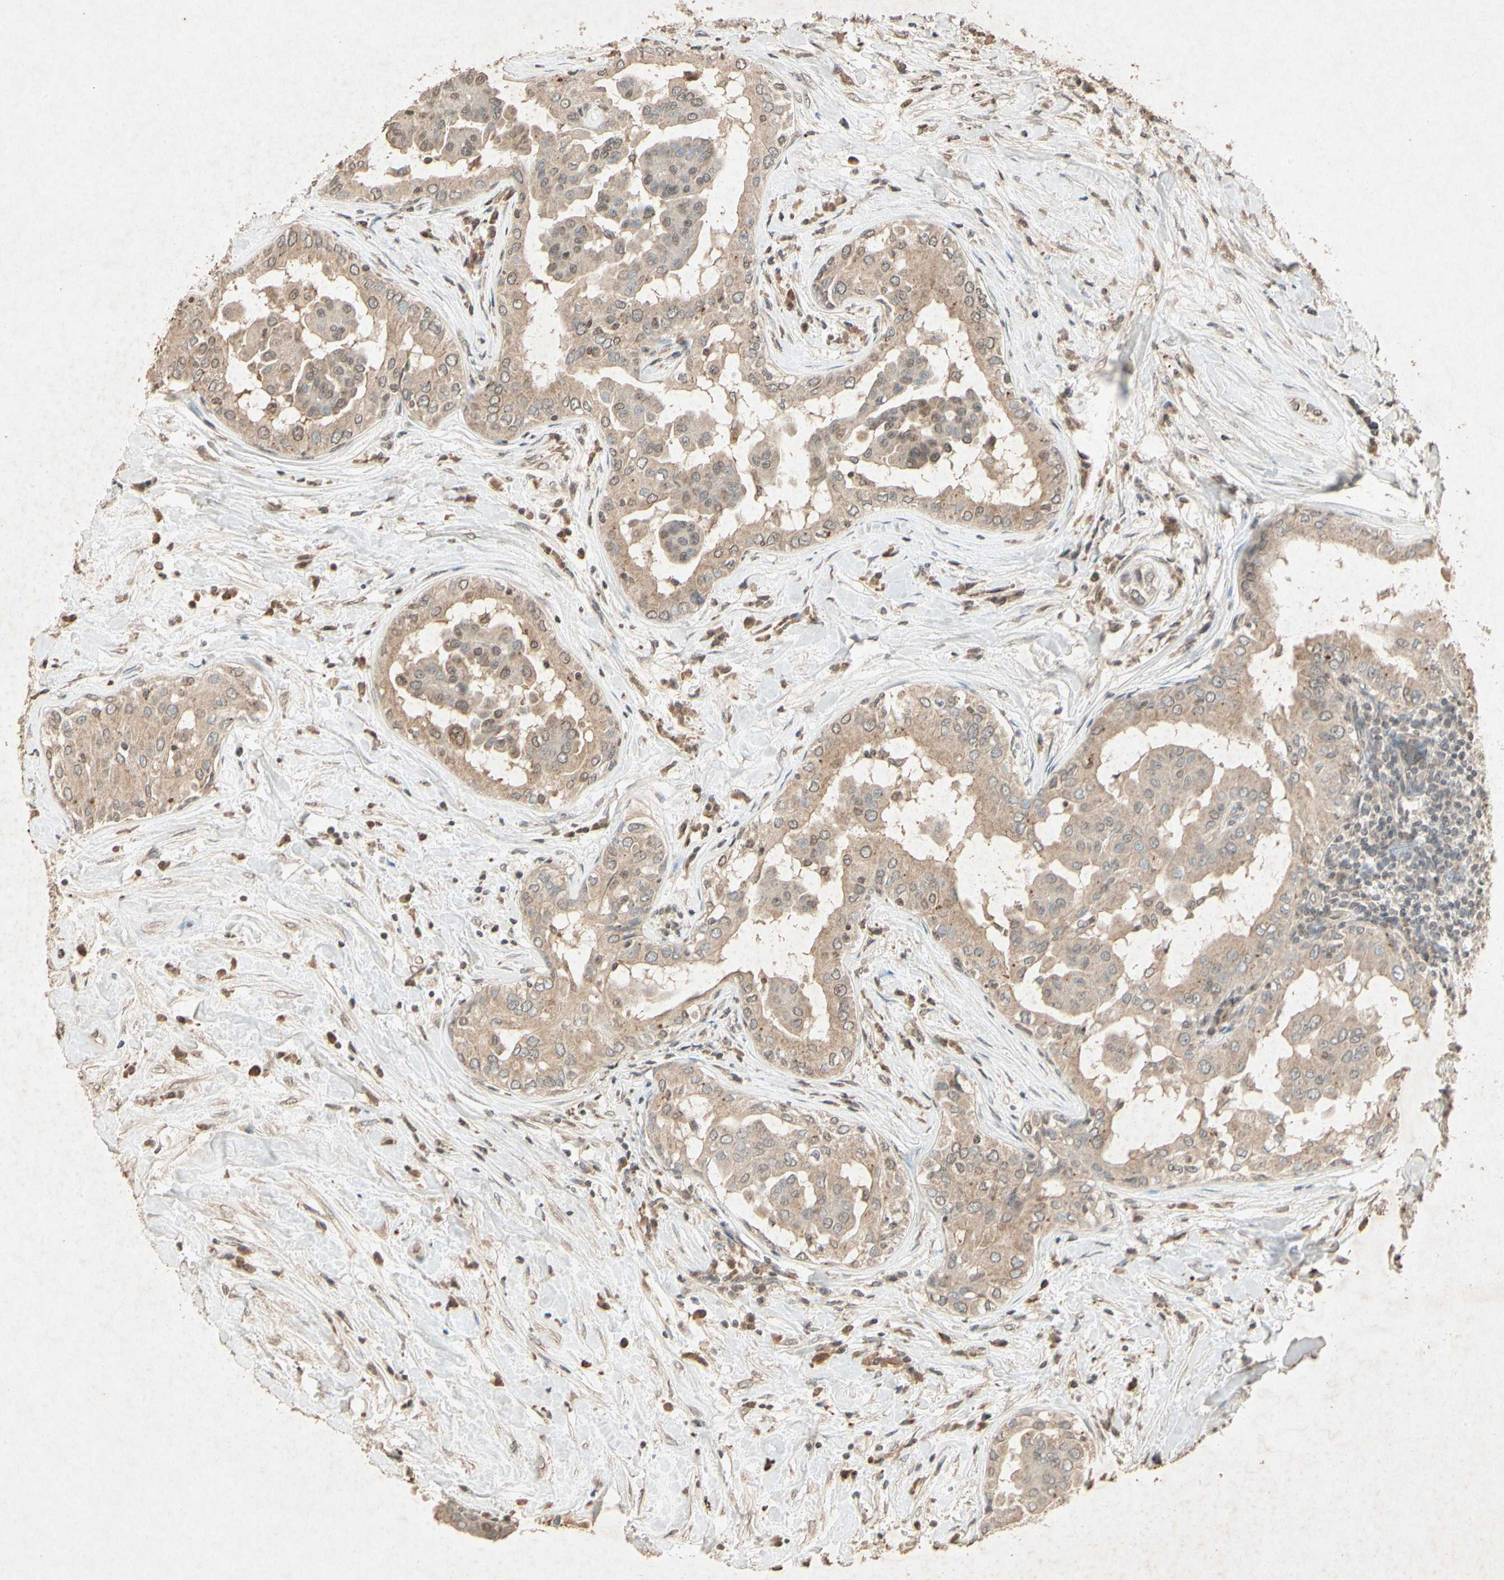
{"staining": {"intensity": "moderate", "quantity": ">75%", "location": "cytoplasmic/membranous"}, "tissue": "thyroid cancer", "cell_type": "Tumor cells", "image_type": "cancer", "snomed": [{"axis": "morphology", "description": "Papillary adenocarcinoma, NOS"}, {"axis": "topography", "description": "Thyroid gland"}], "caption": "This is a histology image of immunohistochemistry staining of papillary adenocarcinoma (thyroid), which shows moderate positivity in the cytoplasmic/membranous of tumor cells.", "gene": "MSRB1", "patient": {"sex": "male", "age": 33}}